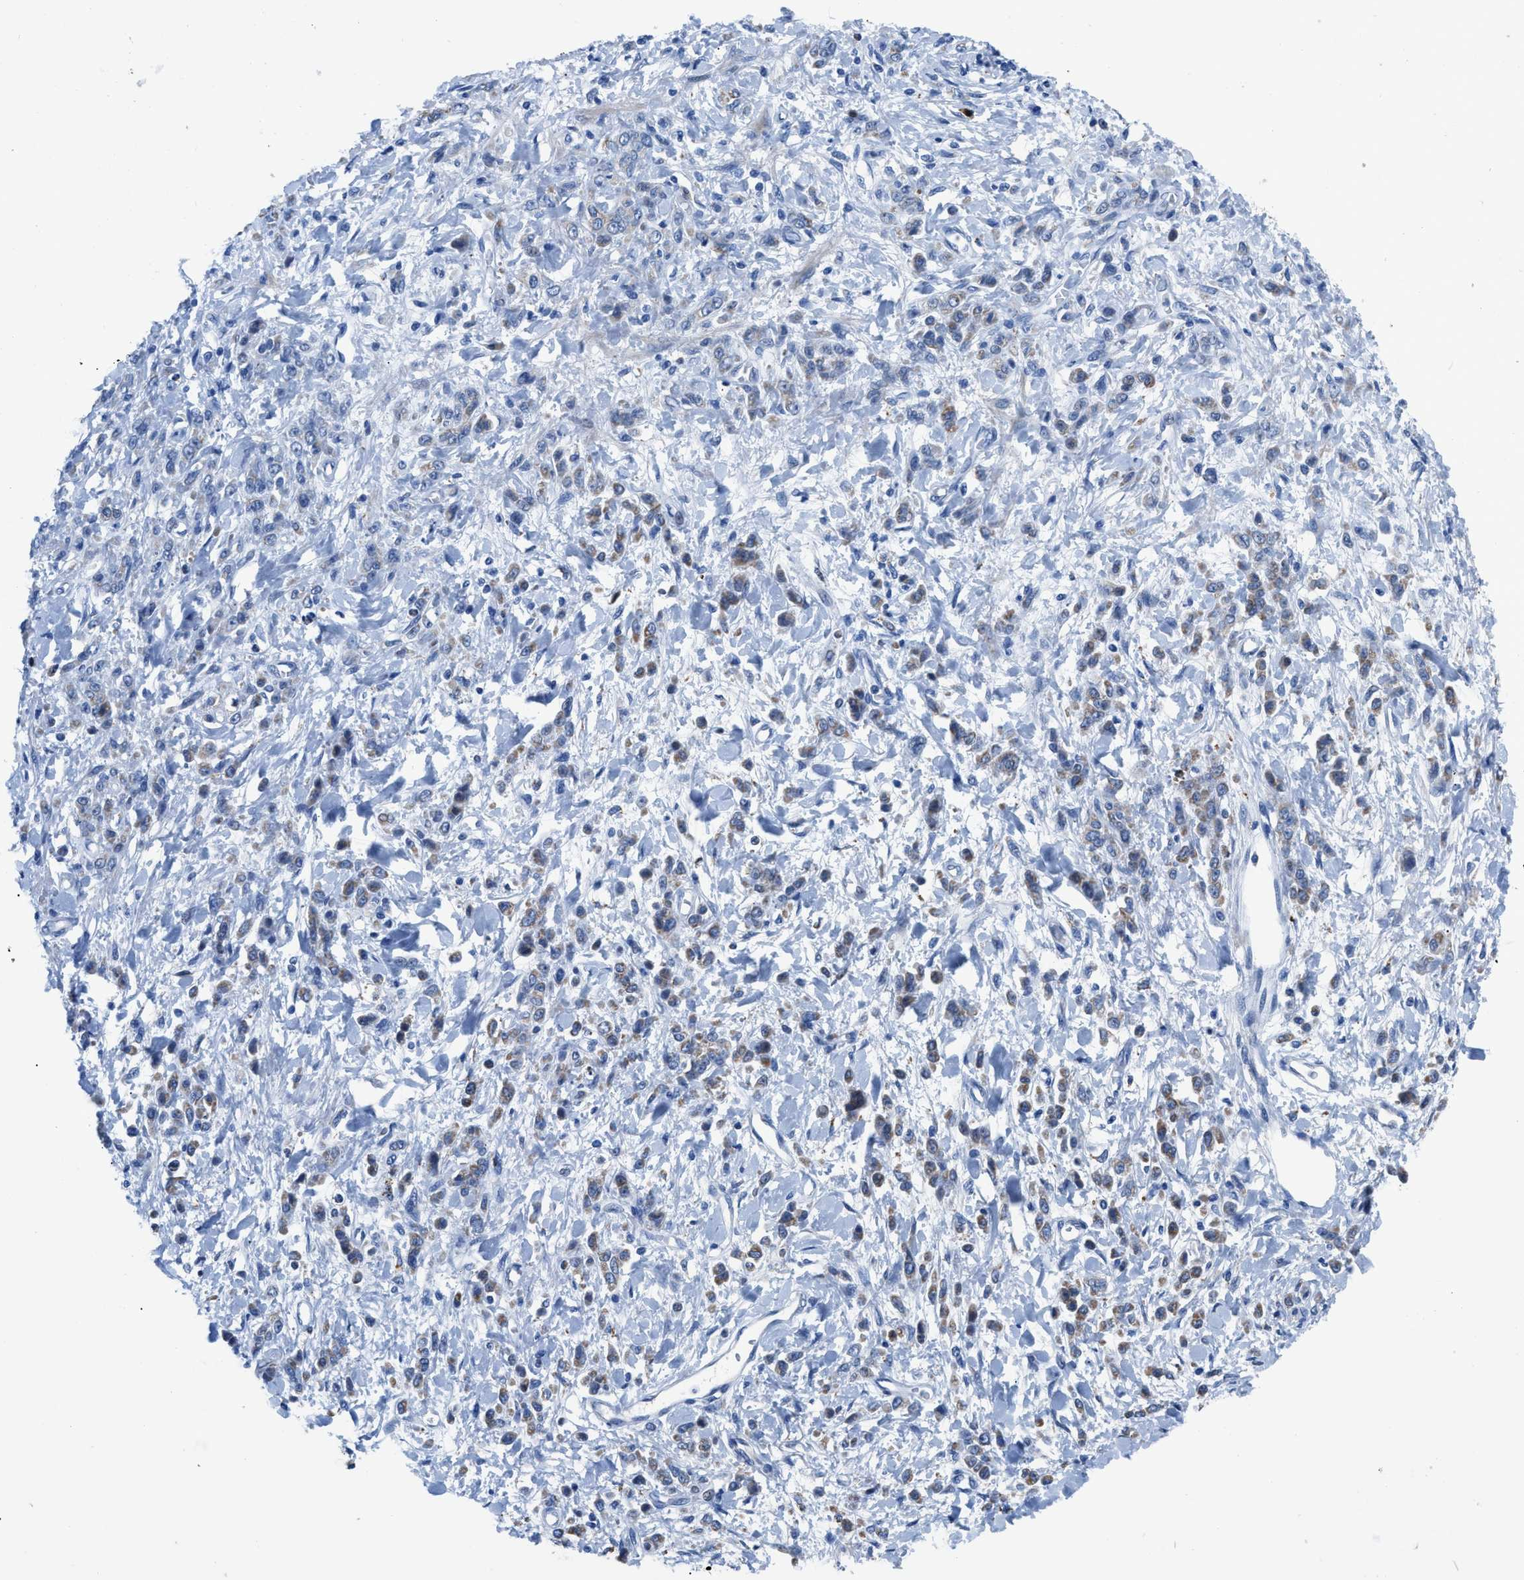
{"staining": {"intensity": "negative", "quantity": "none", "location": "none"}, "tissue": "stomach cancer", "cell_type": "Tumor cells", "image_type": "cancer", "snomed": [{"axis": "morphology", "description": "Normal tissue, NOS"}, {"axis": "morphology", "description": "Adenocarcinoma, NOS"}, {"axis": "topography", "description": "Stomach"}], "caption": "Tumor cells are negative for protein expression in human stomach cancer.", "gene": "UAP1", "patient": {"sex": "male", "age": 82}}